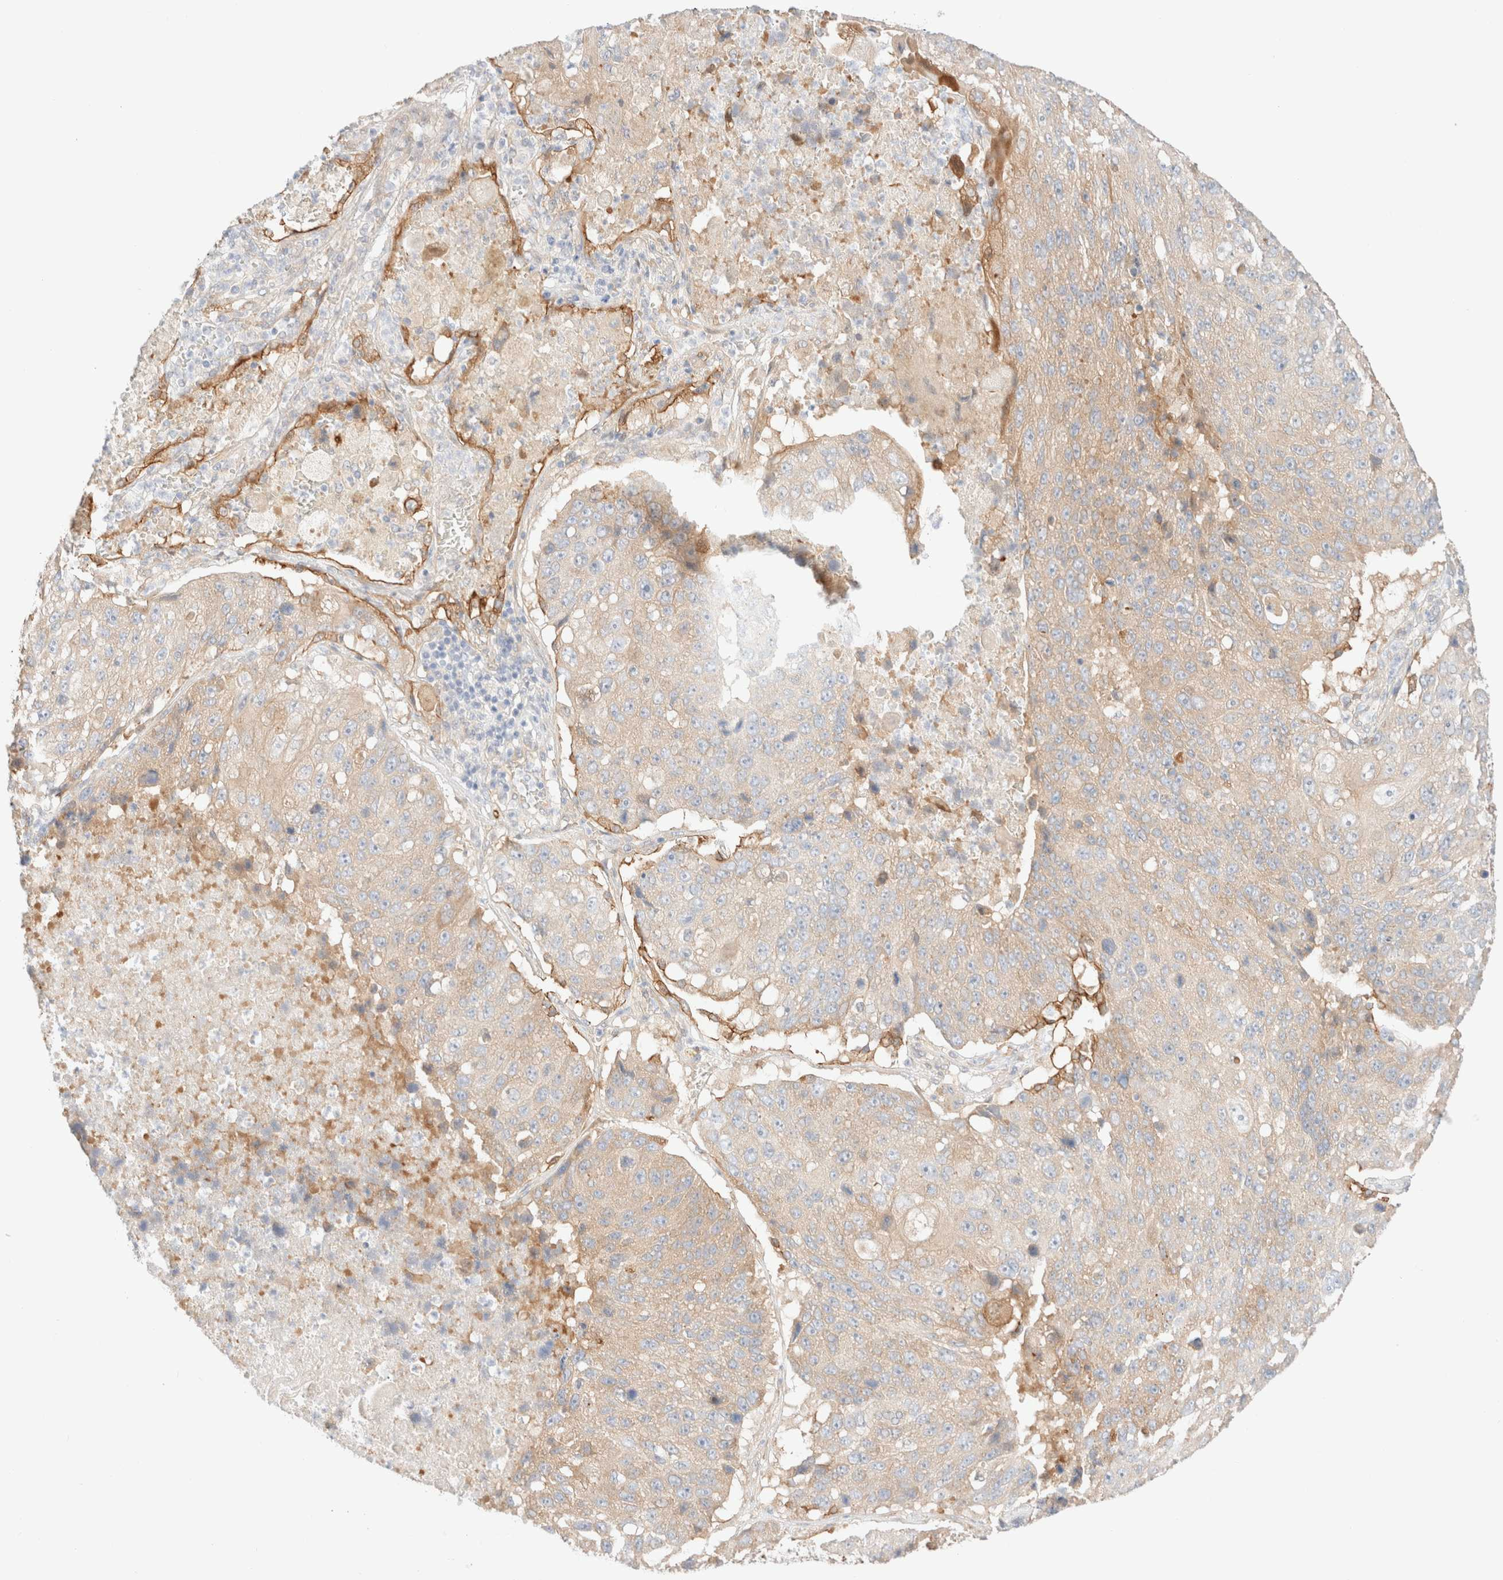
{"staining": {"intensity": "weak", "quantity": "<25%", "location": "cytoplasmic/membranous"}, "tissue": "lung cancer", "cell_type": "Tumor cells", "image_type": "cancer", "snomed": [{"axis": "morphology", "description": "Squamous cell carcinoma, NOS"}, {"axis": "topography", "description": "Lung"}], "caption": "IHC micrograph of neoplastic tissue: squamous cell carcinoma (lung) stained with DAB displays no significant protein expression in tumor cells.", "gene": "NIBAN2", "patient": {"sex": "male", "age": 61}}